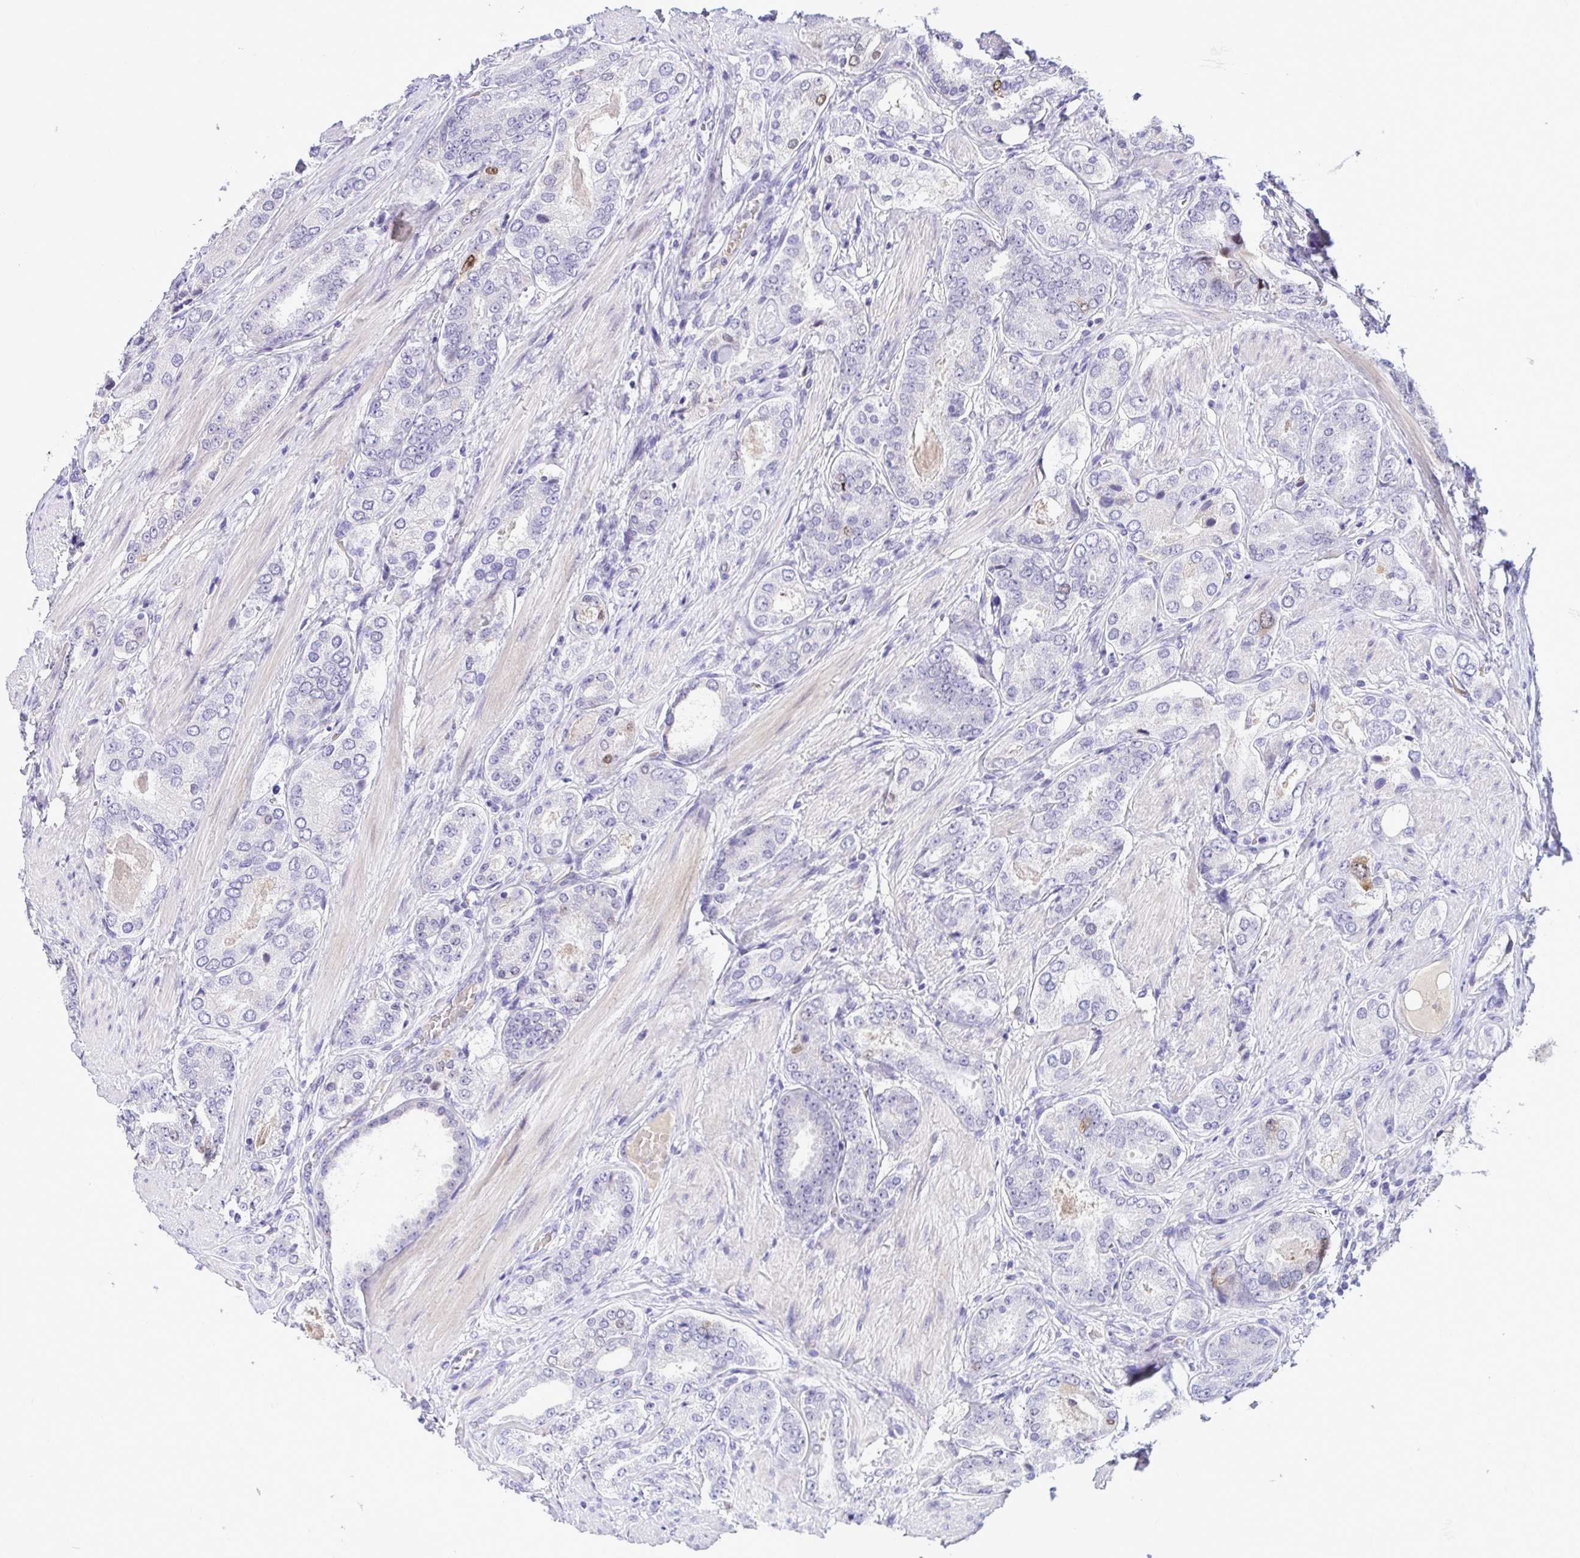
{"staining": {"intensity": "moderate", "quantity": "<25%", "location": "nuclear"}, "tissue": "prostate cancer", "cell_type": "Tumor cells", "image_type": "cancer", "snomed": [{"axis": "morphology", "description": "Adenocarcinoma, High grade"}, {"axis": "topography", "description": "Prostate"}], "caption": "Tumor cells display low levels of moderate nuclear positivity in about <25% of cells in prostate adenocarcinoma (high-grade).", "gene": "CDC20", "patient": {"sex": "male", "age": 63}}